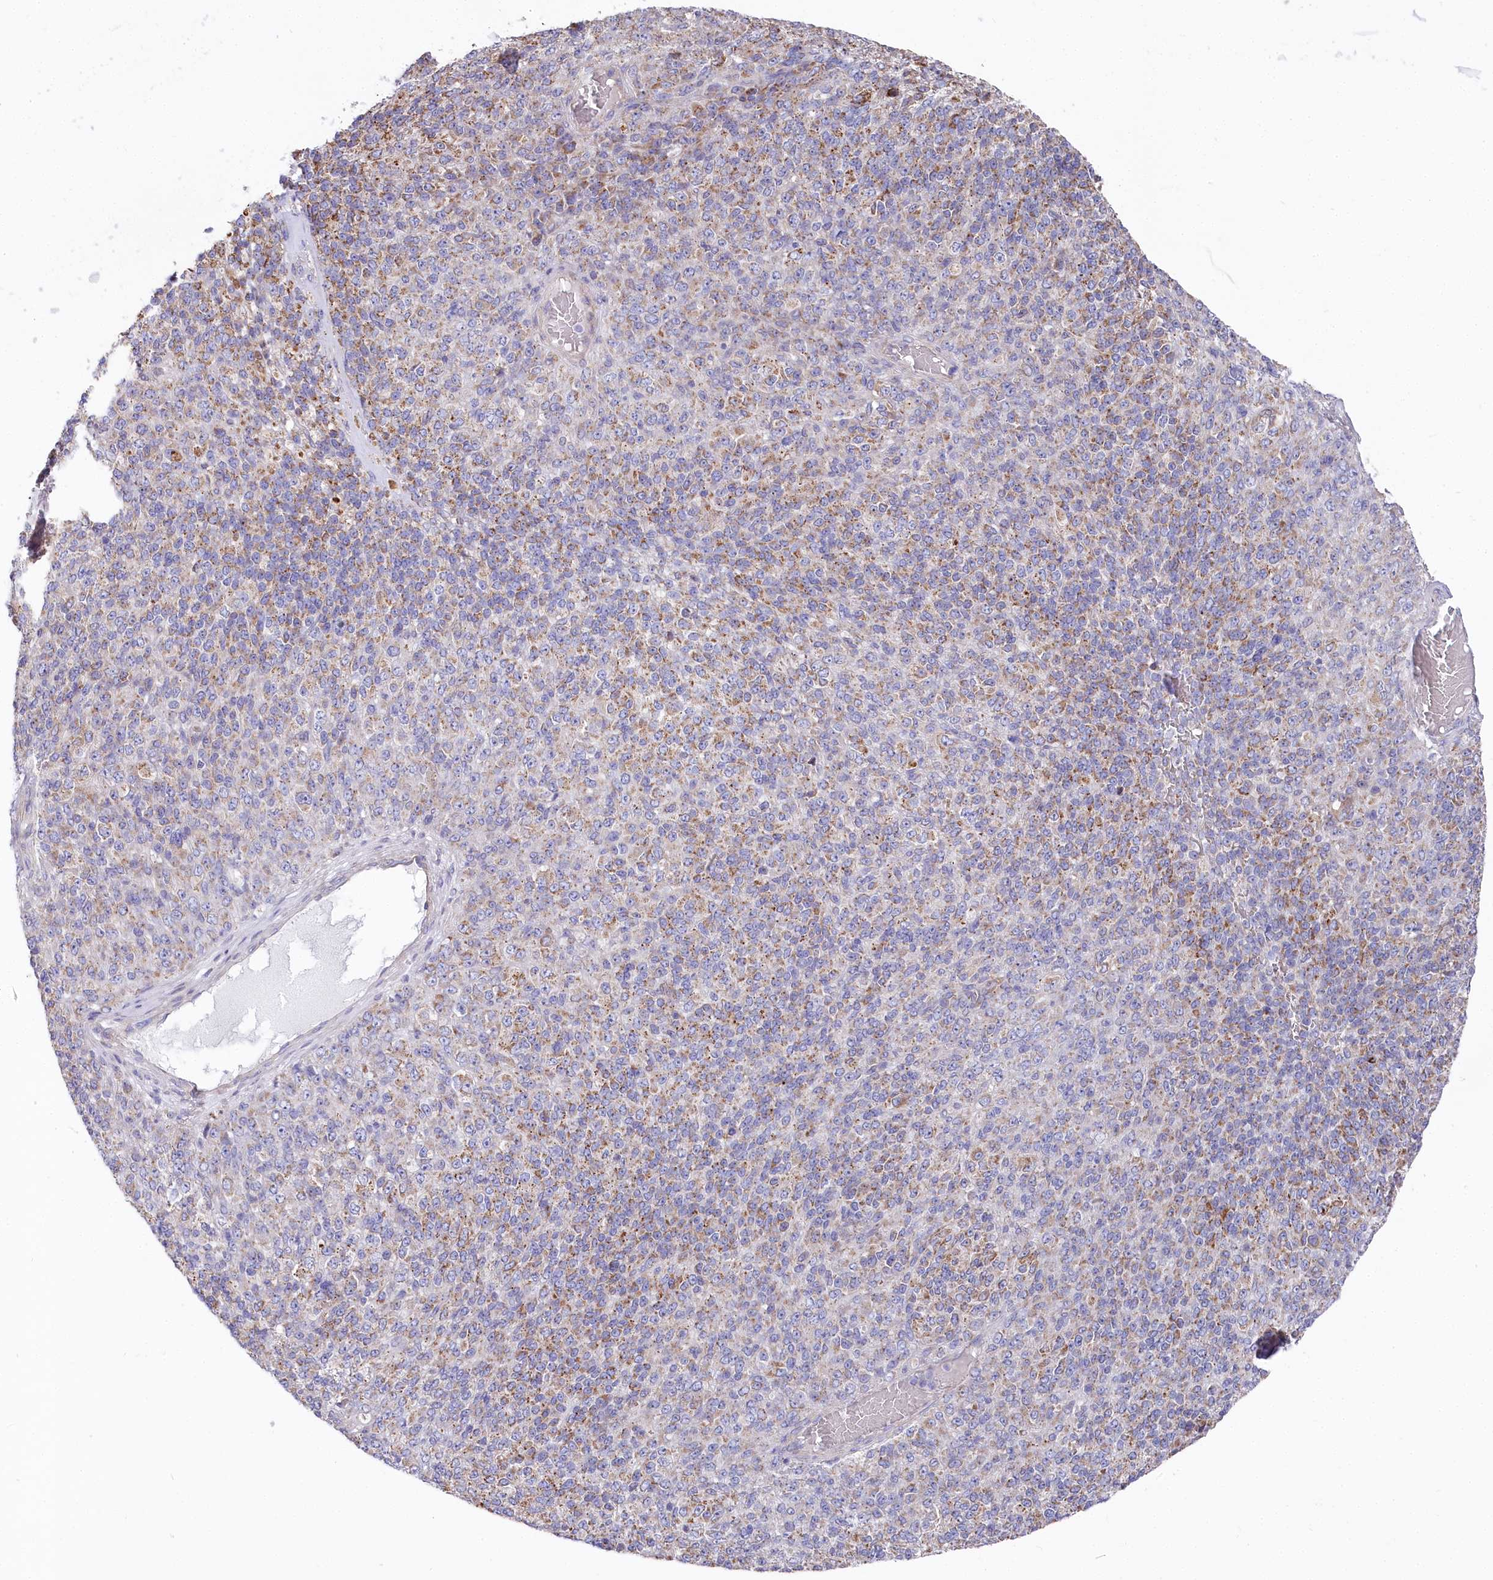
{"staining": {"intensity": "moderate", "quantity": ">75%", "location": "cytoplasmic/membranous"}, "tissue": "melanoma", "cell_type": "Tumor cells", "image_type": "cancer", "snomed": [{"axis": "morphology", "description": "Malignant melanoma, Metastatic site"}, {"axis": "topography", "description": "Brain"}], "caption": "High-magnification brightfield microscopy of melanoma stained with DAB (brown) and counterstained with hematoxylin (blue). tumor cells exhibit moderate cytoplasmic/membranous staining is present in about>75% of cells.", "gene": "POGLUT1", "patient": {"sex": "female", "age": 56}}